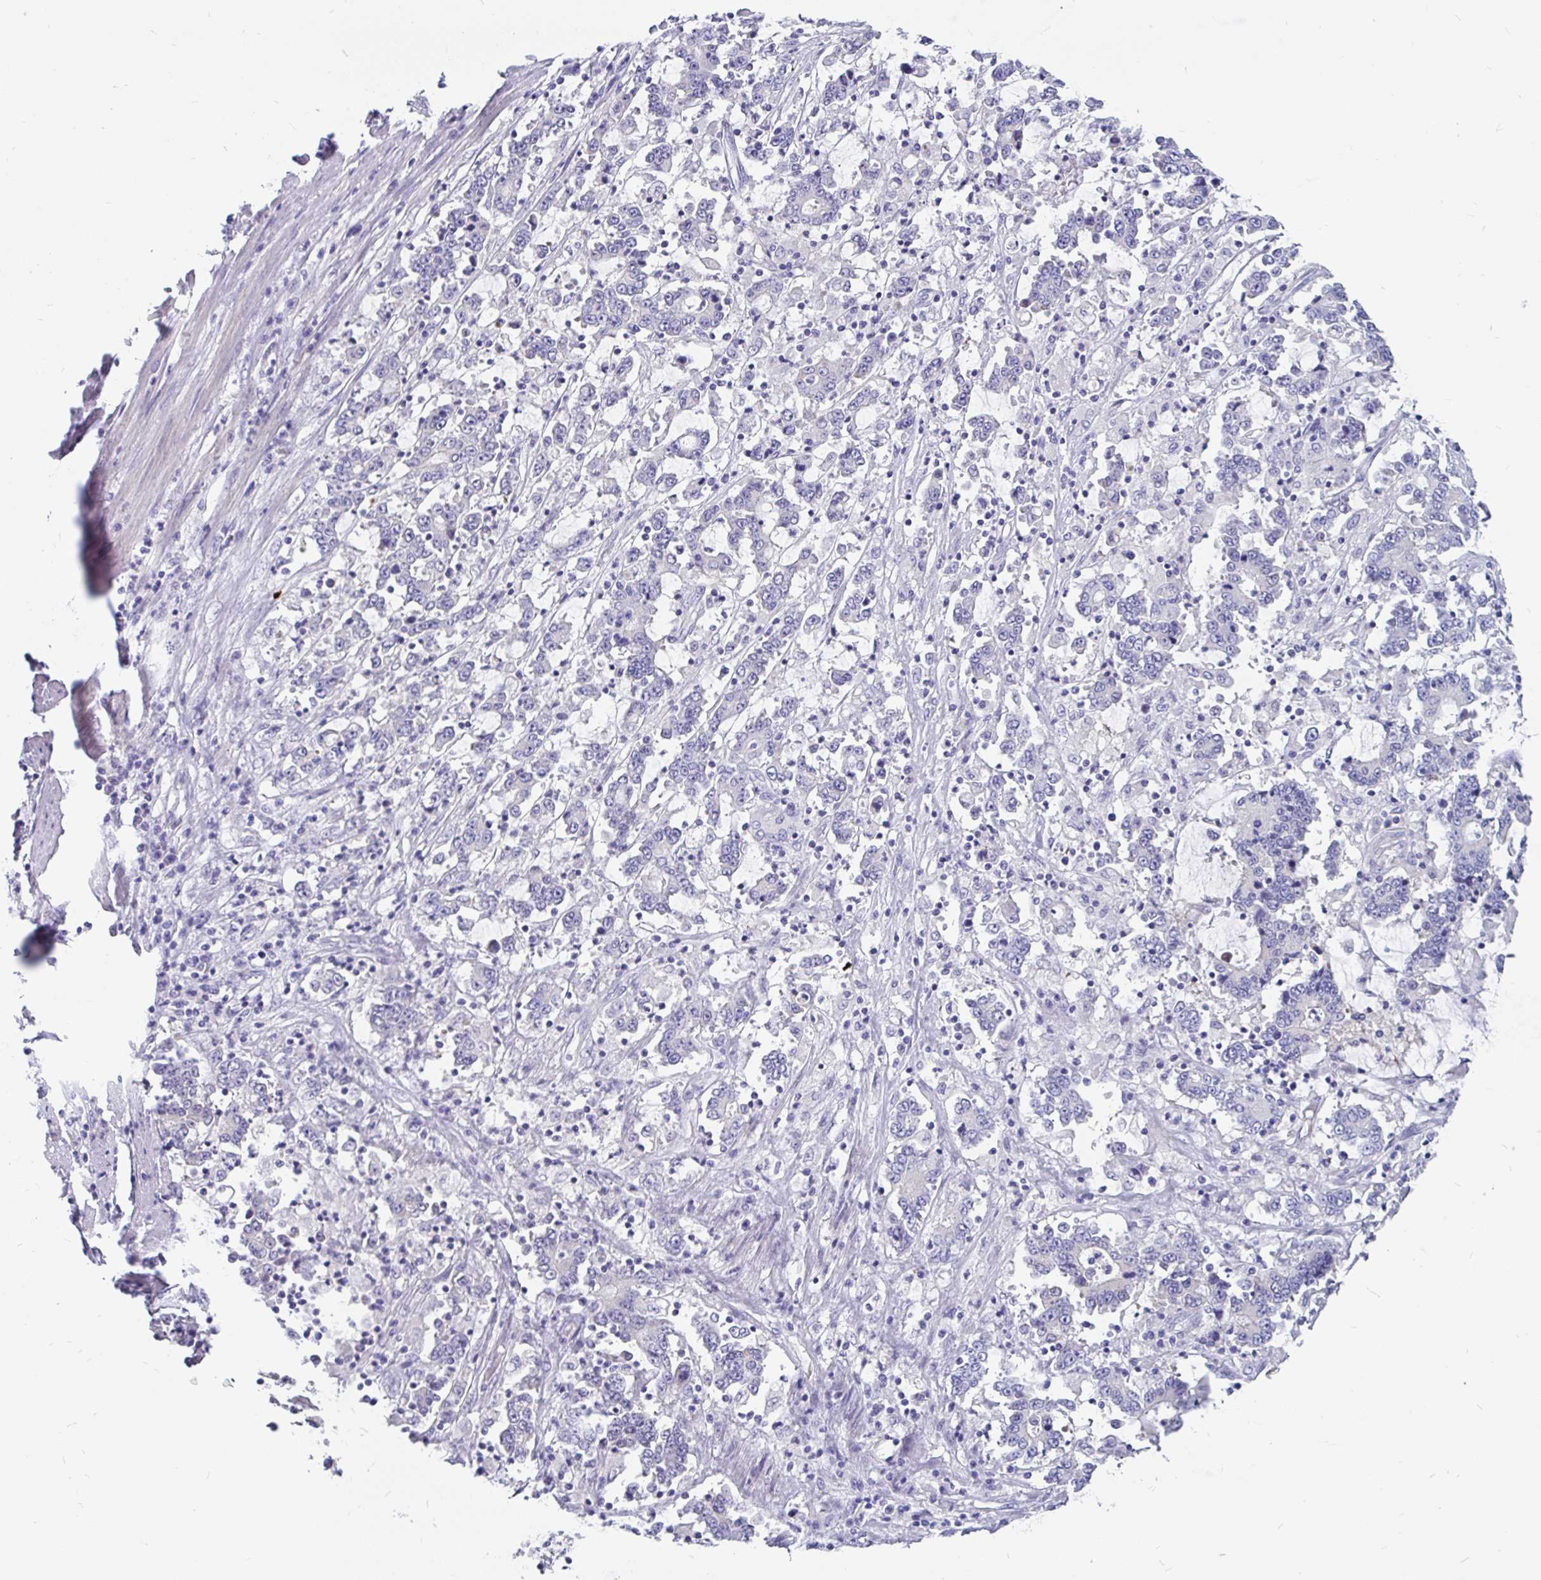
{"staining": {"intensity": "negative", "quantity": "none", "location": "none"}, "tissue": "stomach cancer", "cell_type": "Tumor cells", "image_type": "cancer", "snomed": [{"axis": "morphology", "description": "Adenocarcinoma, NOS"}, {"axis": "topography", "description": "Stomach, upper"}], "caption": "The photomicrograph displays no staining of tumor cells in adenocarcinoma (stomach). (Brightfield microscopy of DAB (3,3'-diaminobenzidine) immunohistochemistry (IHC) at high magnification).", "gene": "KIAA2013", "patient": {"sex": "male", "age": 68}}